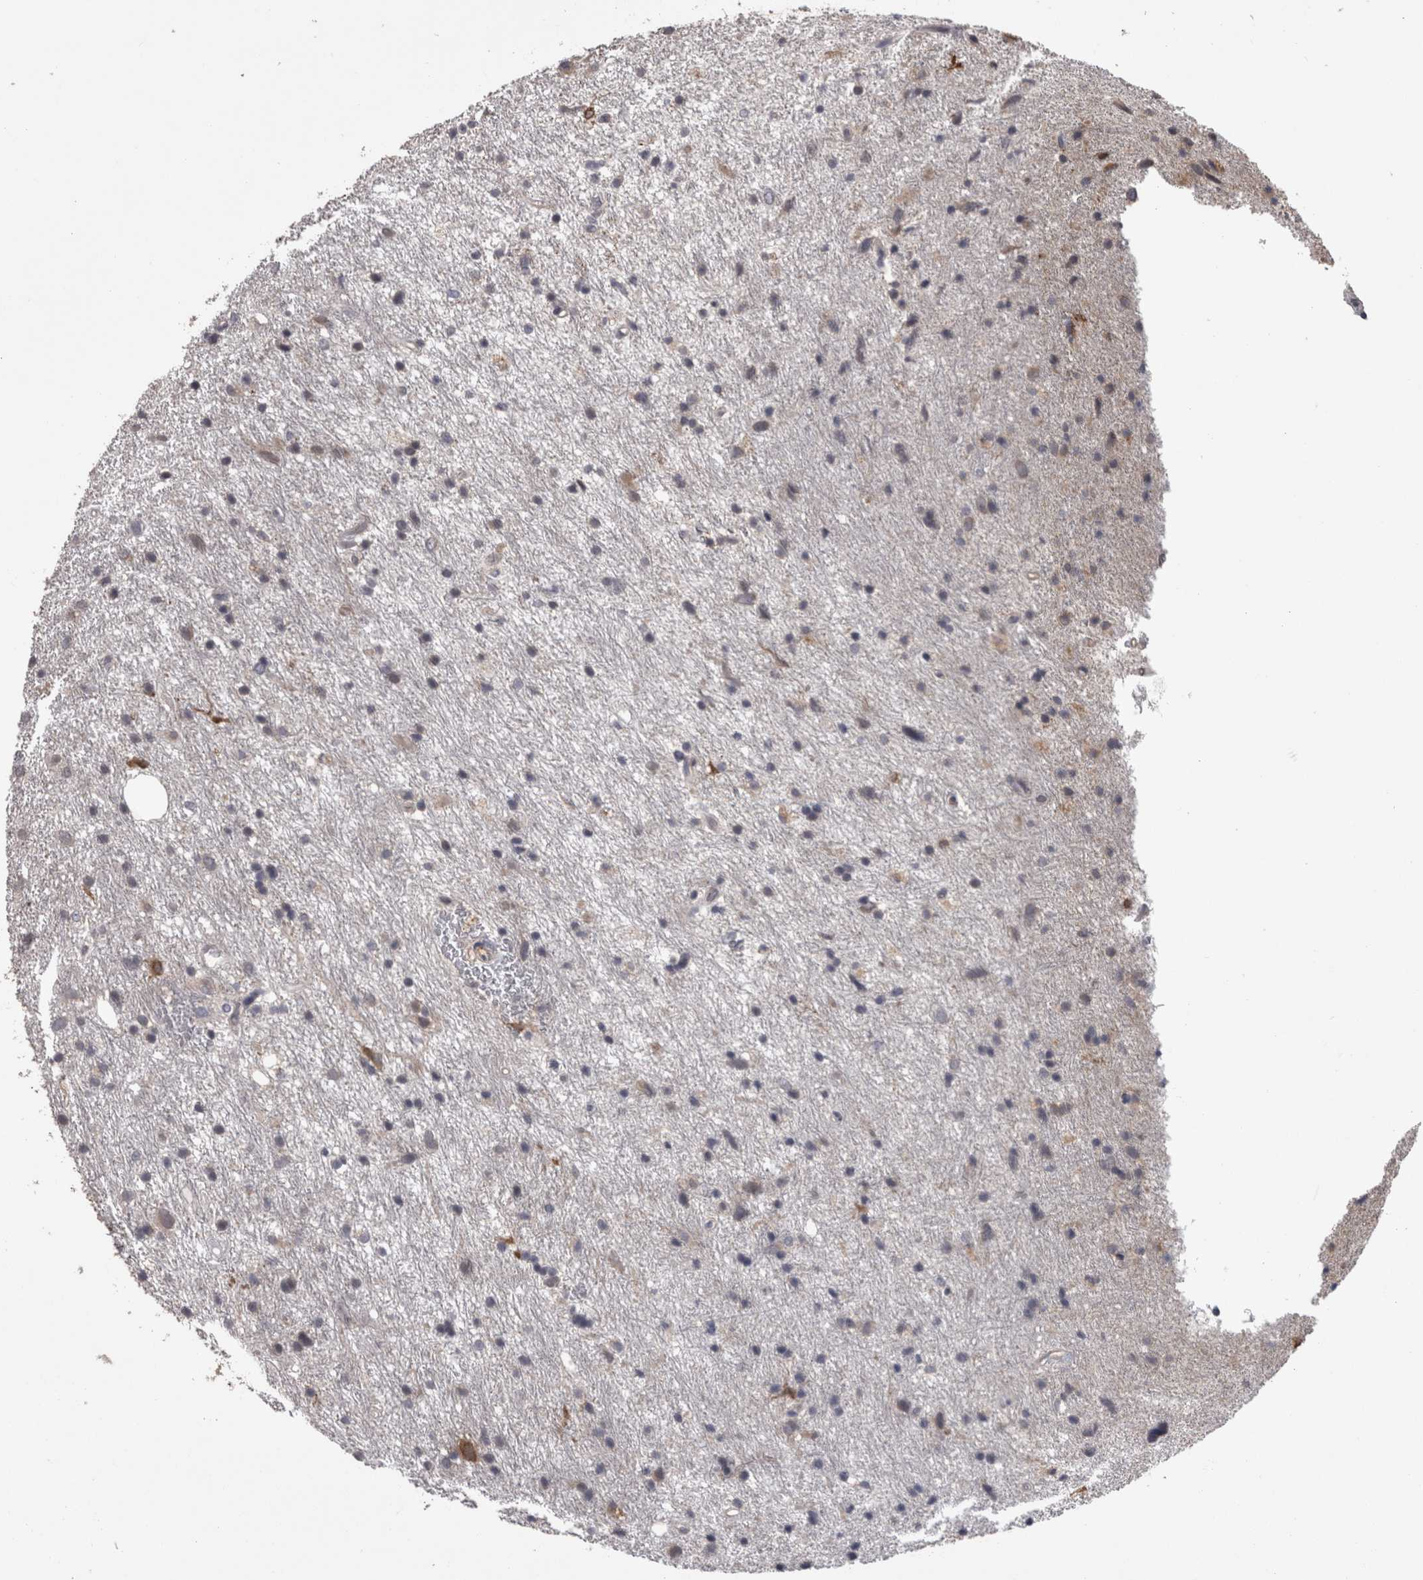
{"staining": {"intensity": "weak", "quantity": "<25%", "location": "cytoplasmic/membranous"}, "tissue": "glioma", "cell_type": "Tumor cells", "image_type": "cancer", "snomed": [{"axis": "morphology", "description": "Glioma, malignant, Low grade"}, {"axis": "topography", "description": "Brain"}], "caption": "DAB (3,3'-diaminobenzidine) immunohistochemical staining of human malignant glioma (low-grade) exhibits no significant staining in tumor cells.", "gene": "PON3", "patient": {"sex": "male", "age": 77}}